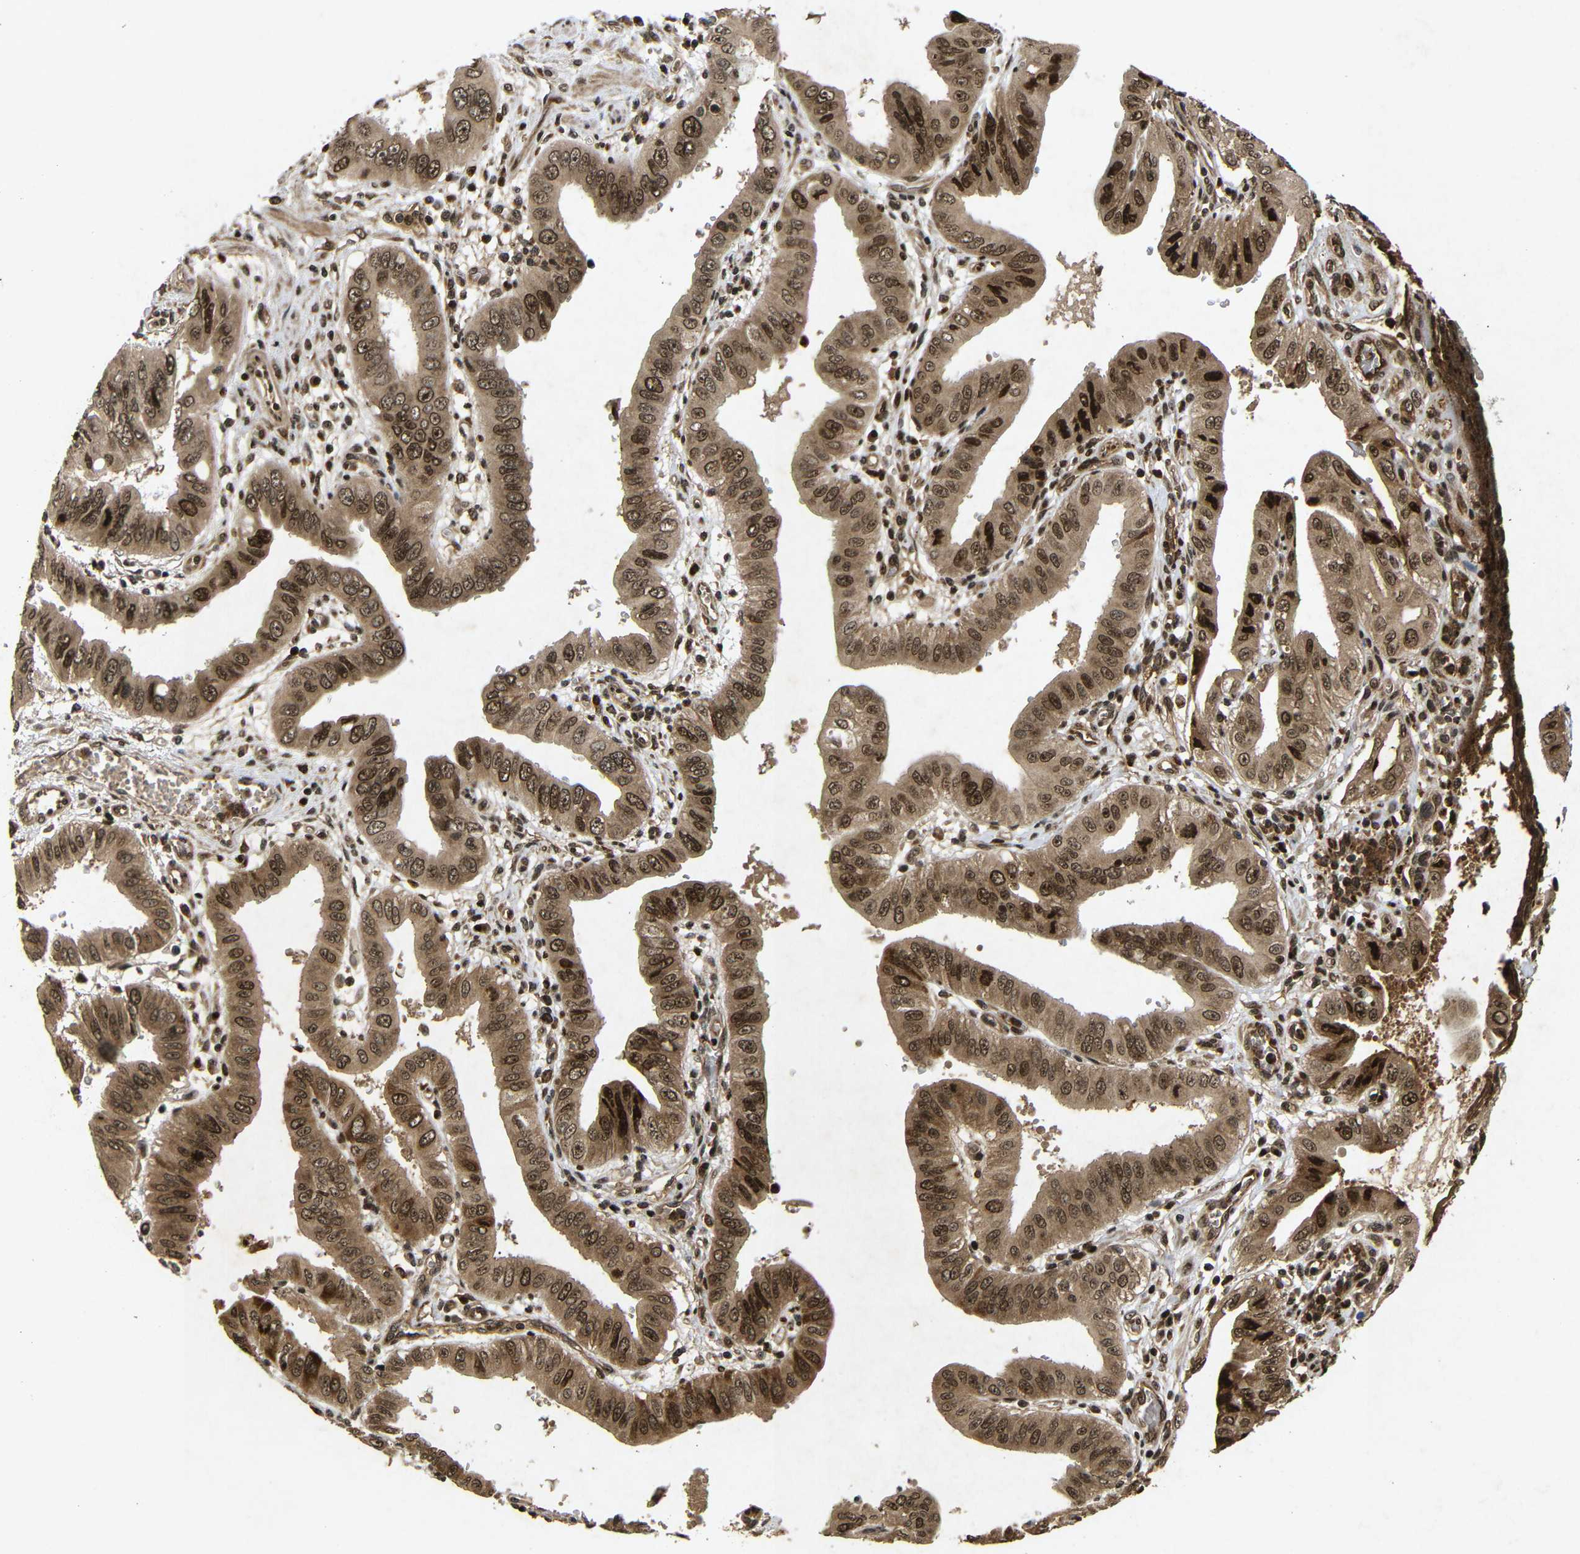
{"staining": {"intensity": "moderate", "quantity": ">75%", "location": "cytoplasmic/membranous,nuclear"}, "tissue": "pancreatic cancer", "cell_type": "Tumor cells", "image_type": "cancer", "snomed": [{"axis": "morphology", "description": "Normal tissue, NOS"}, {"axis": "topography", "description": "Lymph node"}], "caption": "Immunohistochemical staining of human pancreatic cancer demonstrates medium levels of moderate cytoplasmic/membranous and nuclear positivity in approximately >75% of tumor cells.", "gene": "KIF23", "patient": {"sex": "male", "age": 50}}